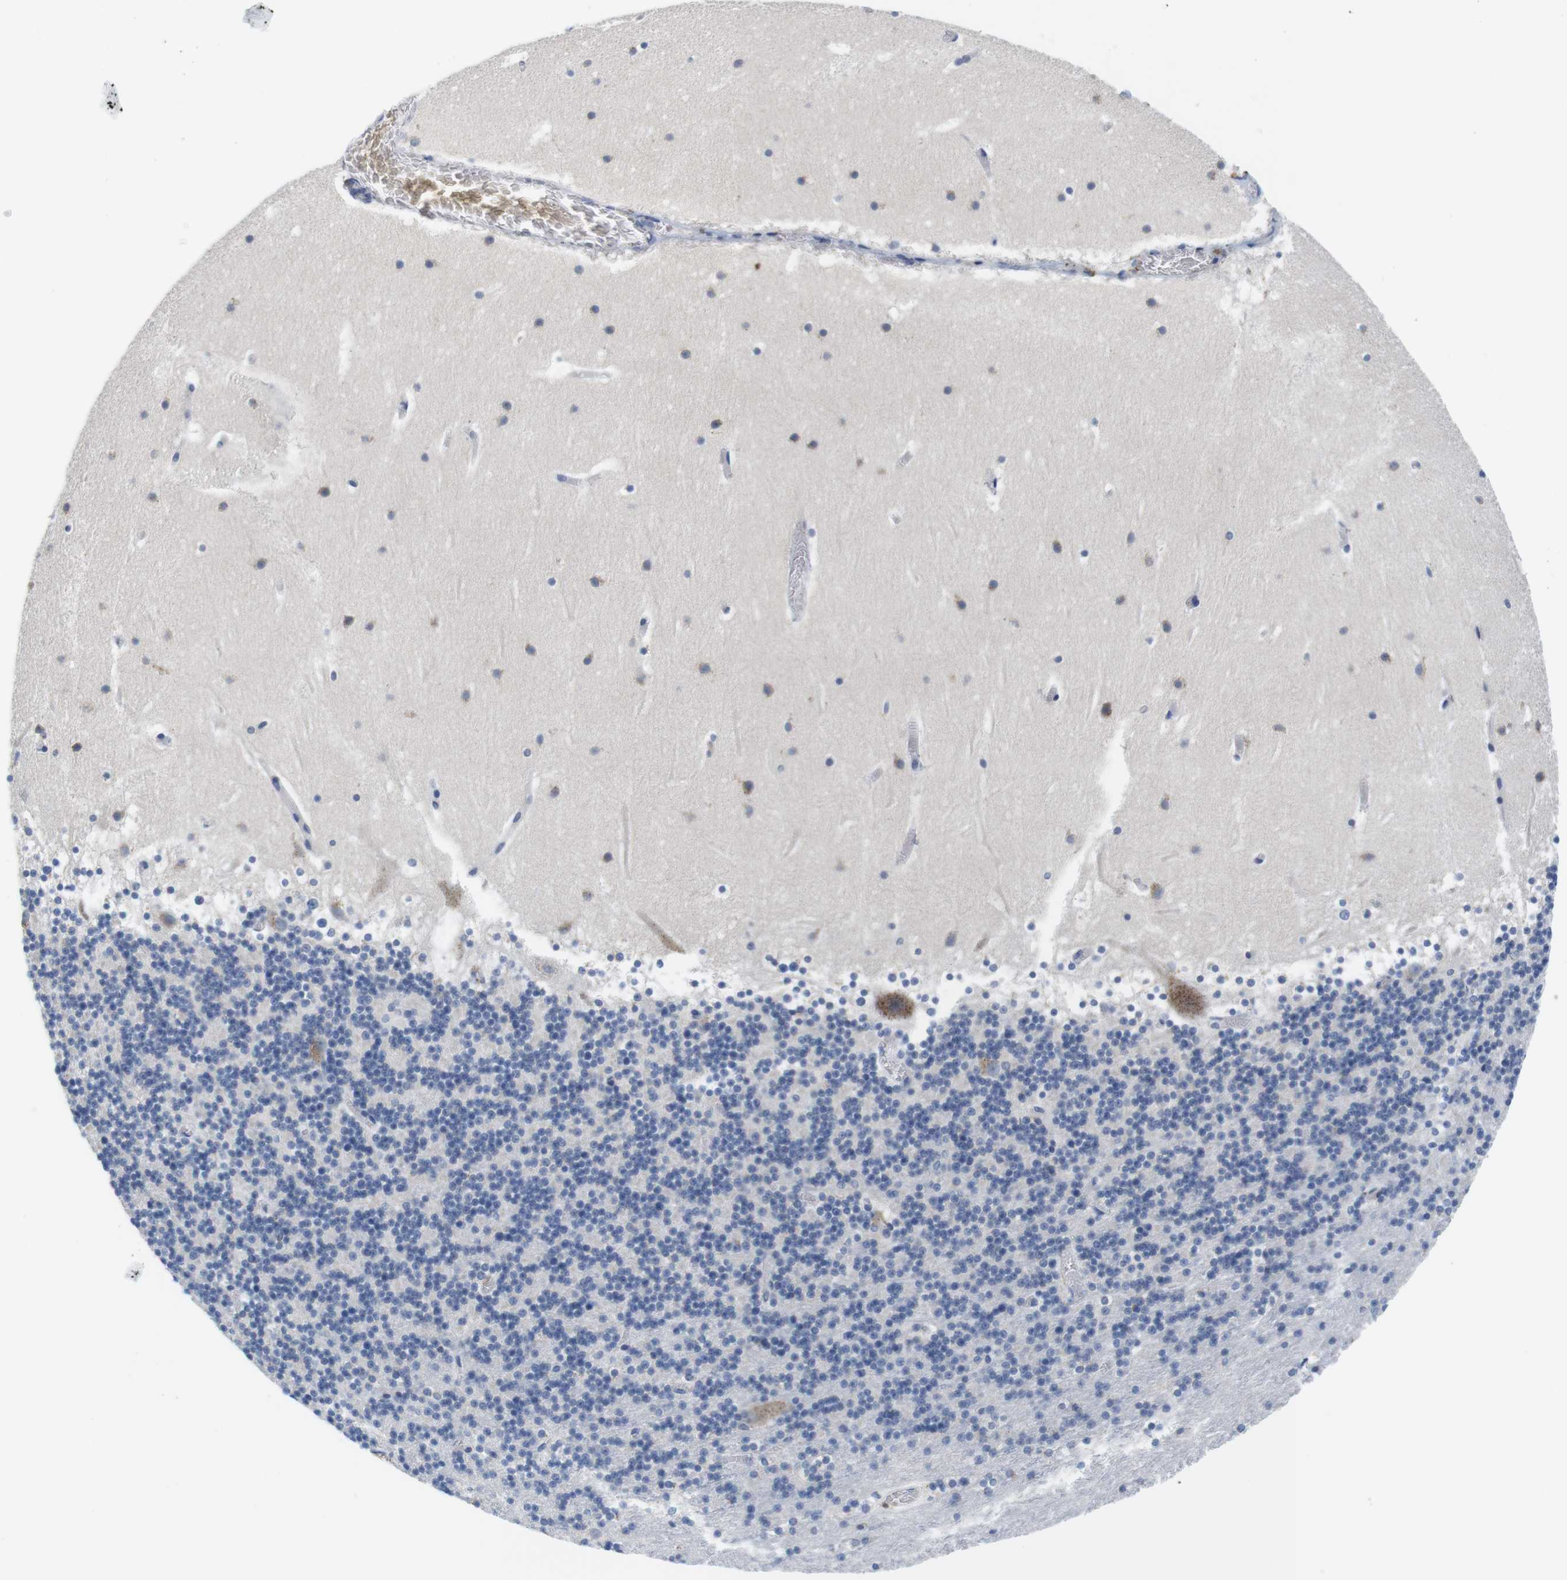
{"staining": {"intensity": "negative", "quantity": "none", "location": "none"}, "tissue": "cerebellum", "cell_type": "Cells in granular layer", "image_type": "normal", "snomed": [{"axis": "morphology", "description": "Normal tissue, NOS"}, {"axis": "topography", "description": "Cerebellum"}], "caption": "IHC of normal human cerebellum exhibits no staining in cells in granular layer.", "gene": "CNGA2", "patient": {"sex": "male", "age": 45}}